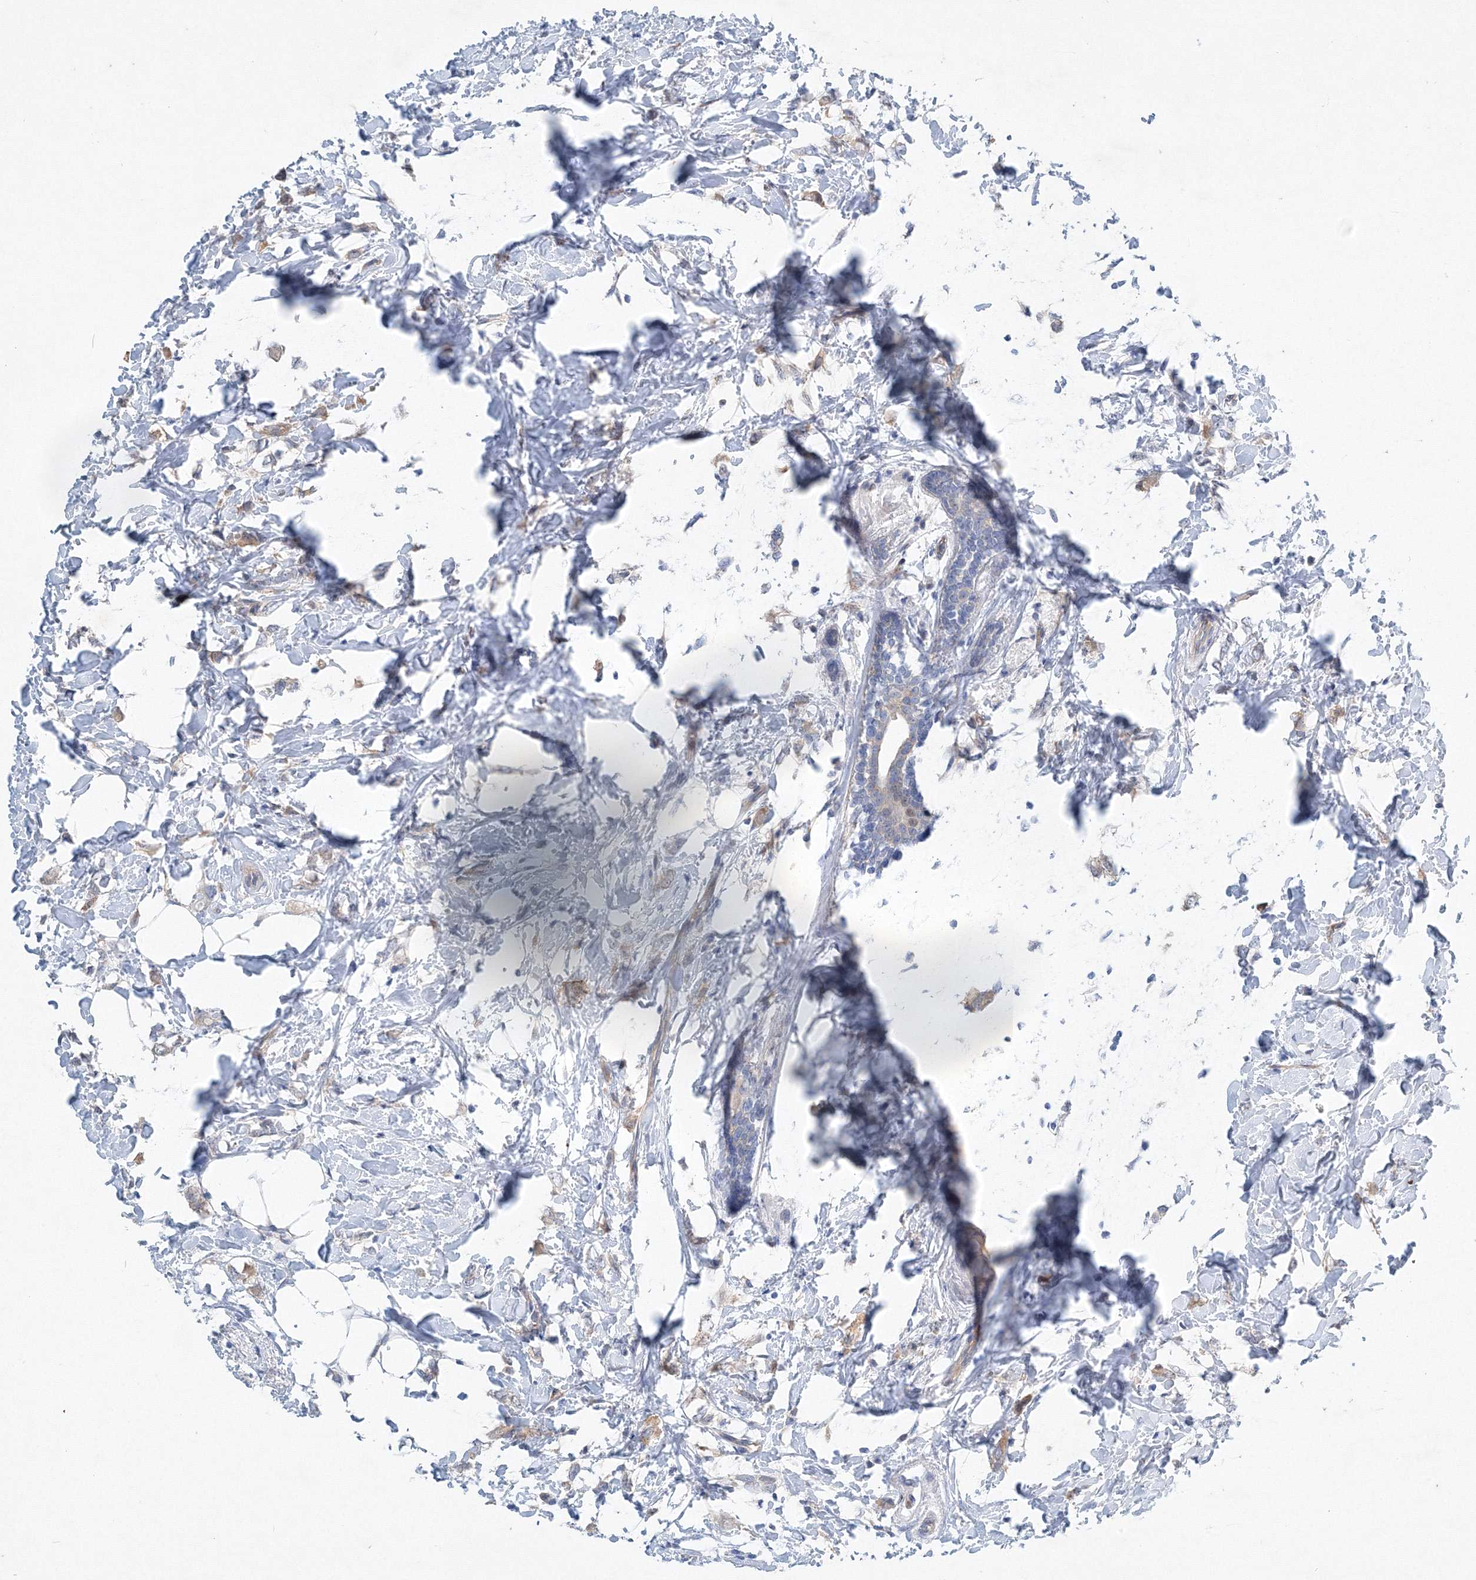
{"staining": {"intensity": "negative", "quantity": "none", "location": "none"}, "tissue": "breast cancer", "cell_type": "Tumor cells", "image_type": "cancer", "snomed": [{"axis": "morphology", "description": "Normal tissue, NOS"}, {"axis": "morphology", "description": "Lobular carcinoma"}, {"axis": "topography", "description": "Breast"}], "caption": "Immunohistochemistry (IHC) histopathology image of human lobular carcinoma (breast) stained for a protein (brown), which shows no positivity in tumor cells. (Brightfield microscopy of DAB immunohistochemistry at high magnification).", "gene": "TANC1", "patient": {"sex": "female", "age": 47}}